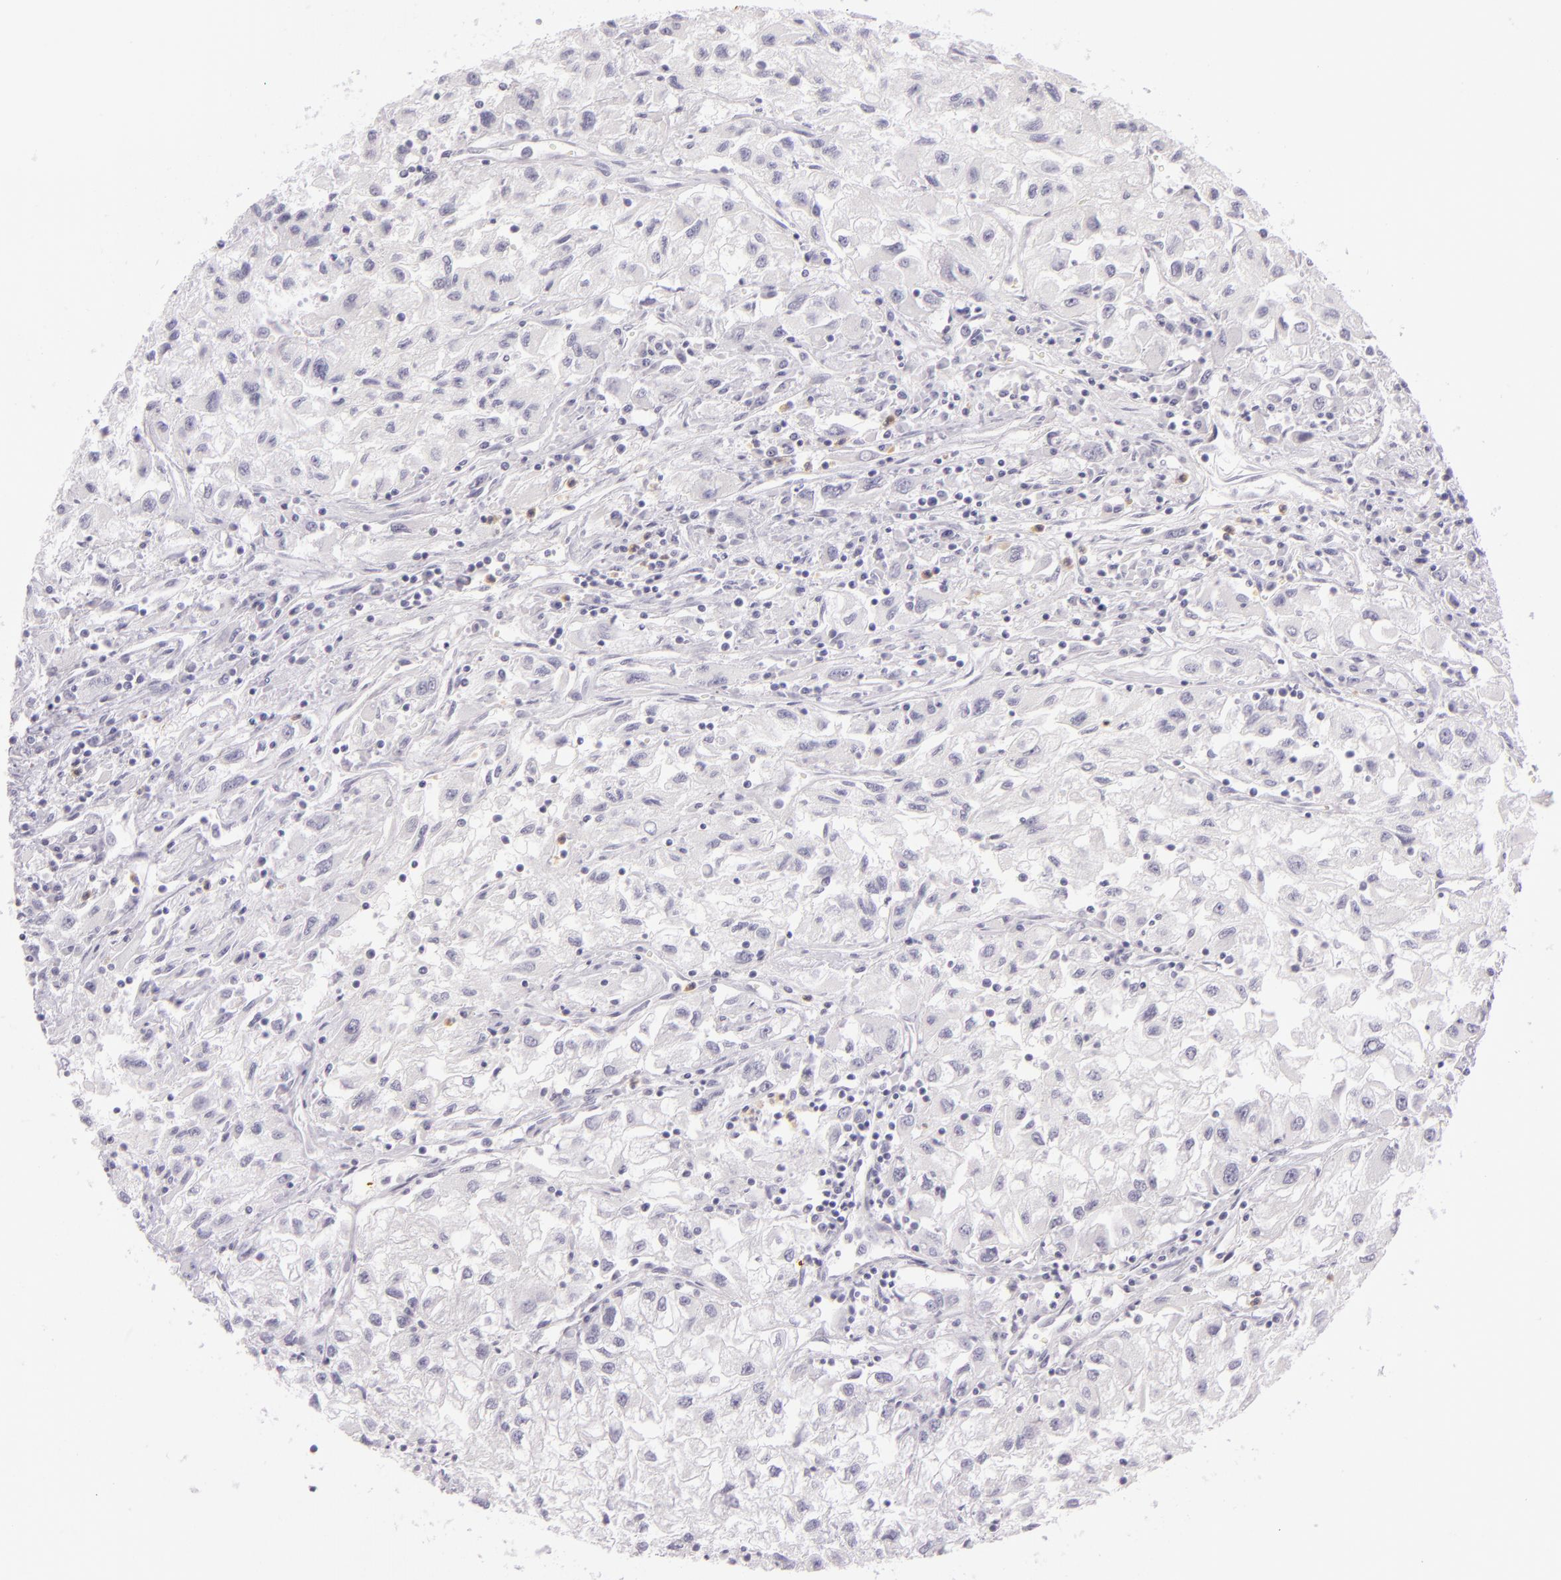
{"staining": {"intensity": "negative", "quantity": "none", "location": "none"}, "tissue": "renal cancer", "cell_type": "Tumor cells", "image_type": "cancer", "snomed": [{"axis": "morphology", "description": "Adenocarcinoma, NOS"}, {"axis": "topography", "description": "Kidney"}], "caption": "Renal adenocarcinoma stained for a protein using IHC displays no expression tumor cells.", "gene": "CBS", "patient": {"sex": "male", "age": 59}}